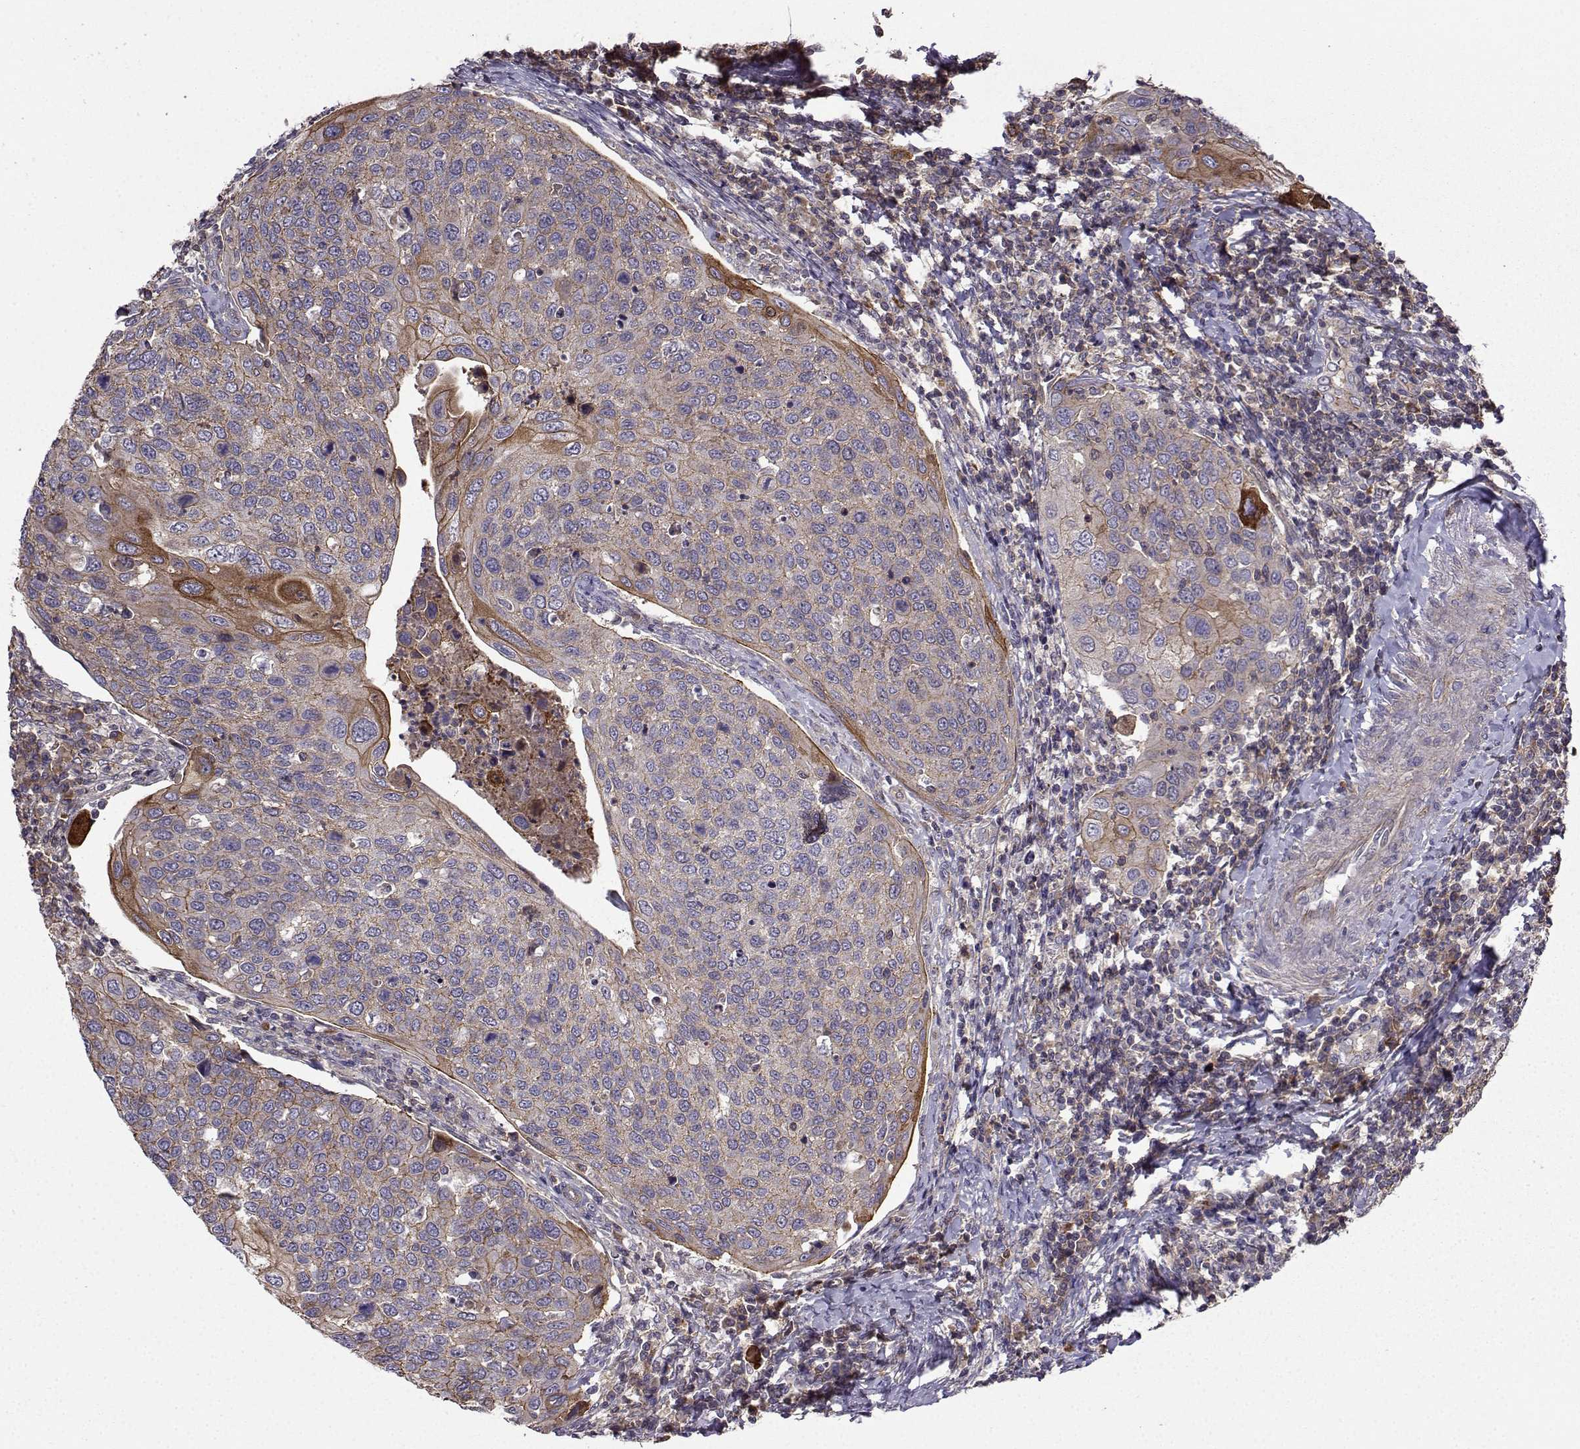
{"staining": {"intensity": "moderate", "quantity": "<25%", "location": "cytoplasmic/membranous"}, "tissue": "cervical cancer", "cell_type": "Tumor cells", "image_type": "cancer", "snomed": [{"axis": "morphology", "description": "Squamous cell carcinoma, NOS"}, {"axis": "topography", "description": "Cervix"}], "caption": "High-power microscopy captured an immunohistochemistry photomicrograph of cervical squamous cell carcinoma, revealing moderate cytoplasmic/membranous positivity in about <25% of tumor cells.", "gene": "ITGB8", "patient": {"sex": "female", "age": 54}}